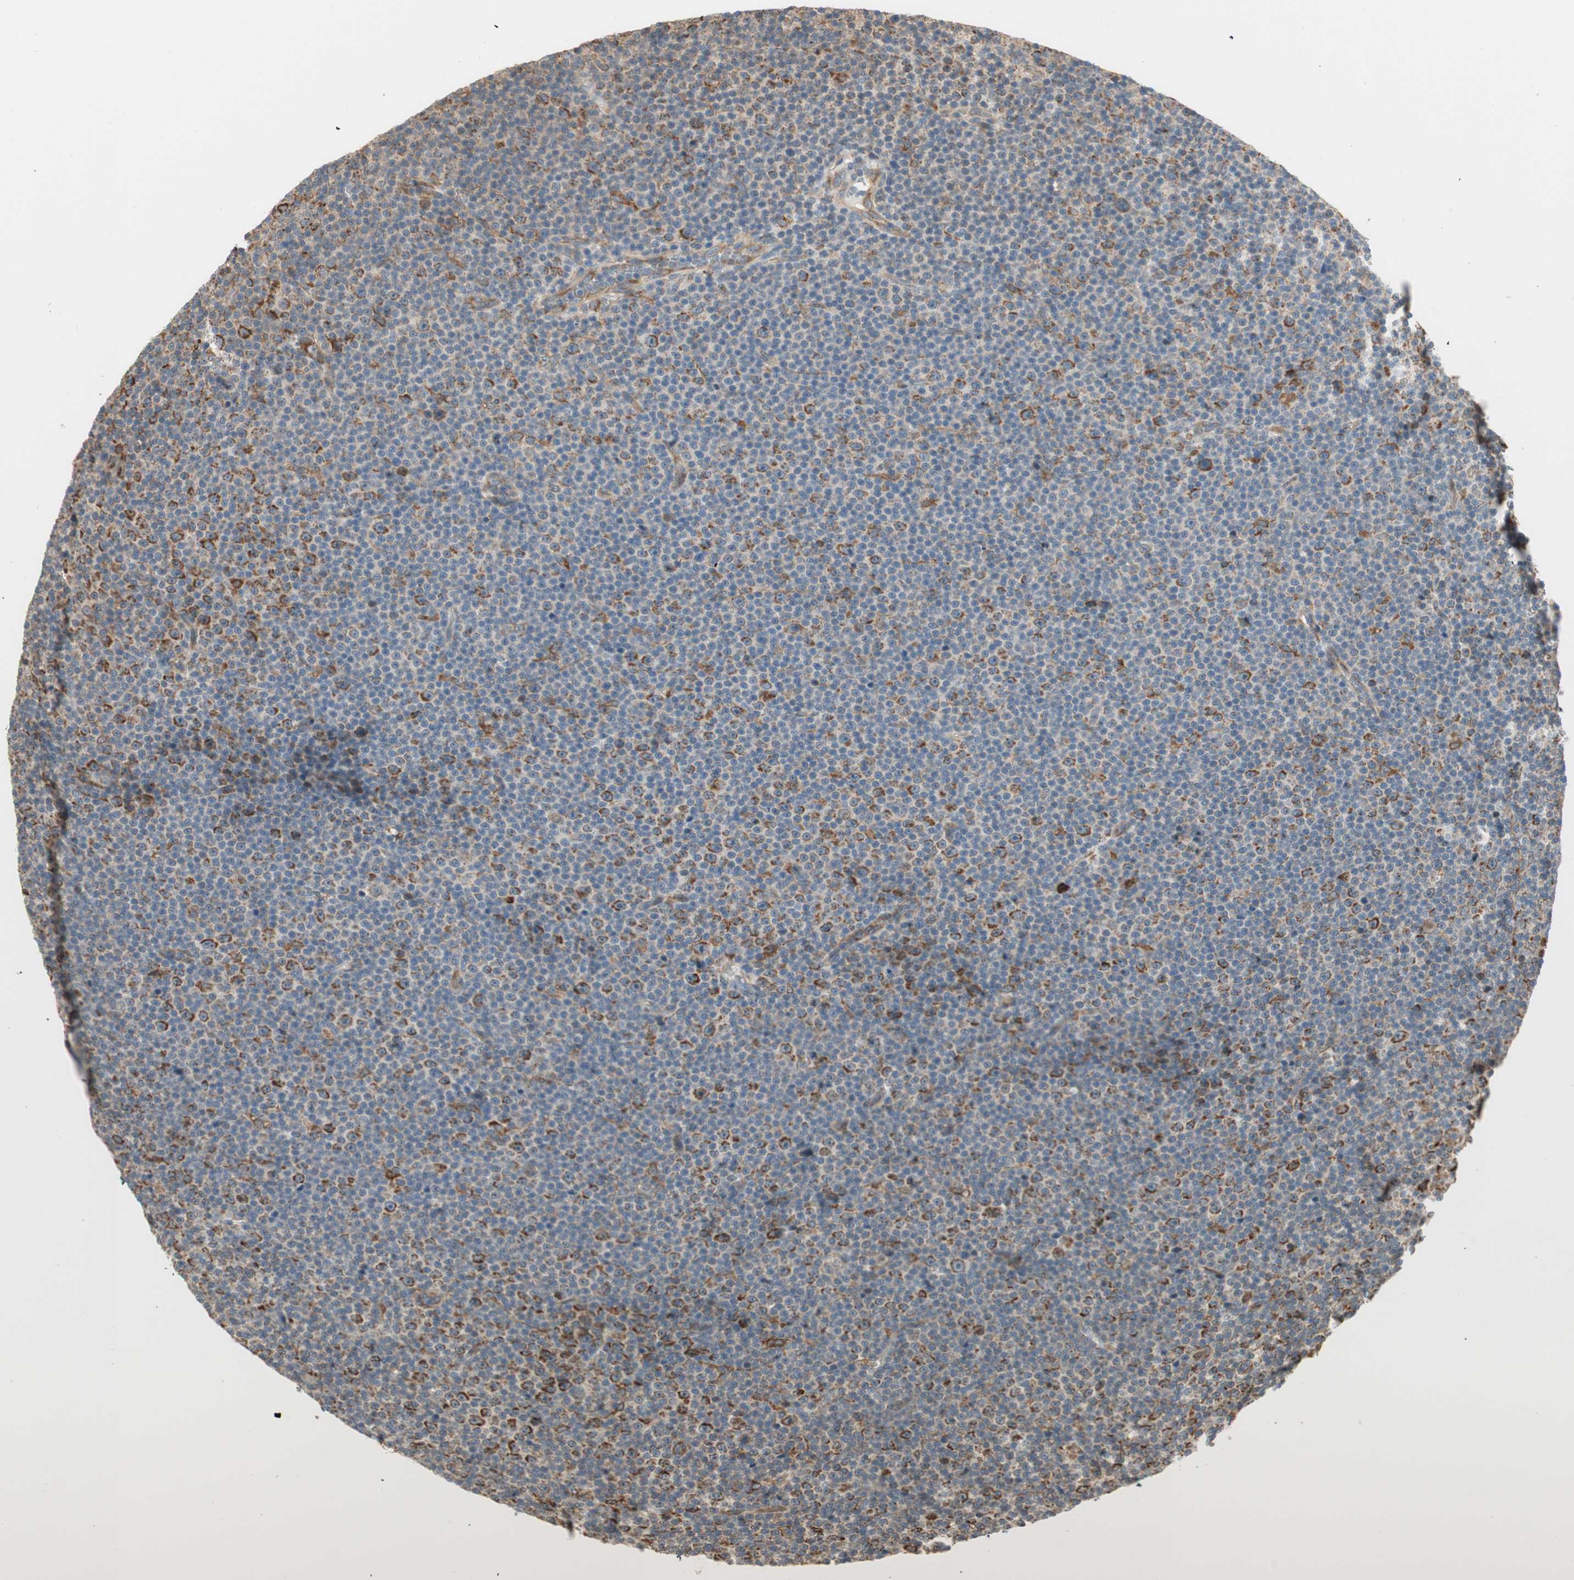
{"staining": {"intensity": "strong", "quantity": "25%-75%", "location": "cytoplasmic/membranous"}, "tissue": "lymphoma", "cell_type": "Tumor cells", "image_type": "cancer", "snomed": [{"axis": "morphology", "description": "Malignant lymphoma, non-Hodgkin's type, Low grade"}, {"axis": "topography", "description": "Lymph node"}], "caption": "Immunohistochemical staining of human lymphoma shows high levels of strong cytoplasmic/membranous positivity in about 25%-75% of tumor cells. The staining was performed using DAB, with brown indicating positive protein expression. Nuclei are stained blue with hematoxylin.", "gene": "P4HA1", "patient": {"sex": "female", "age": 67}}